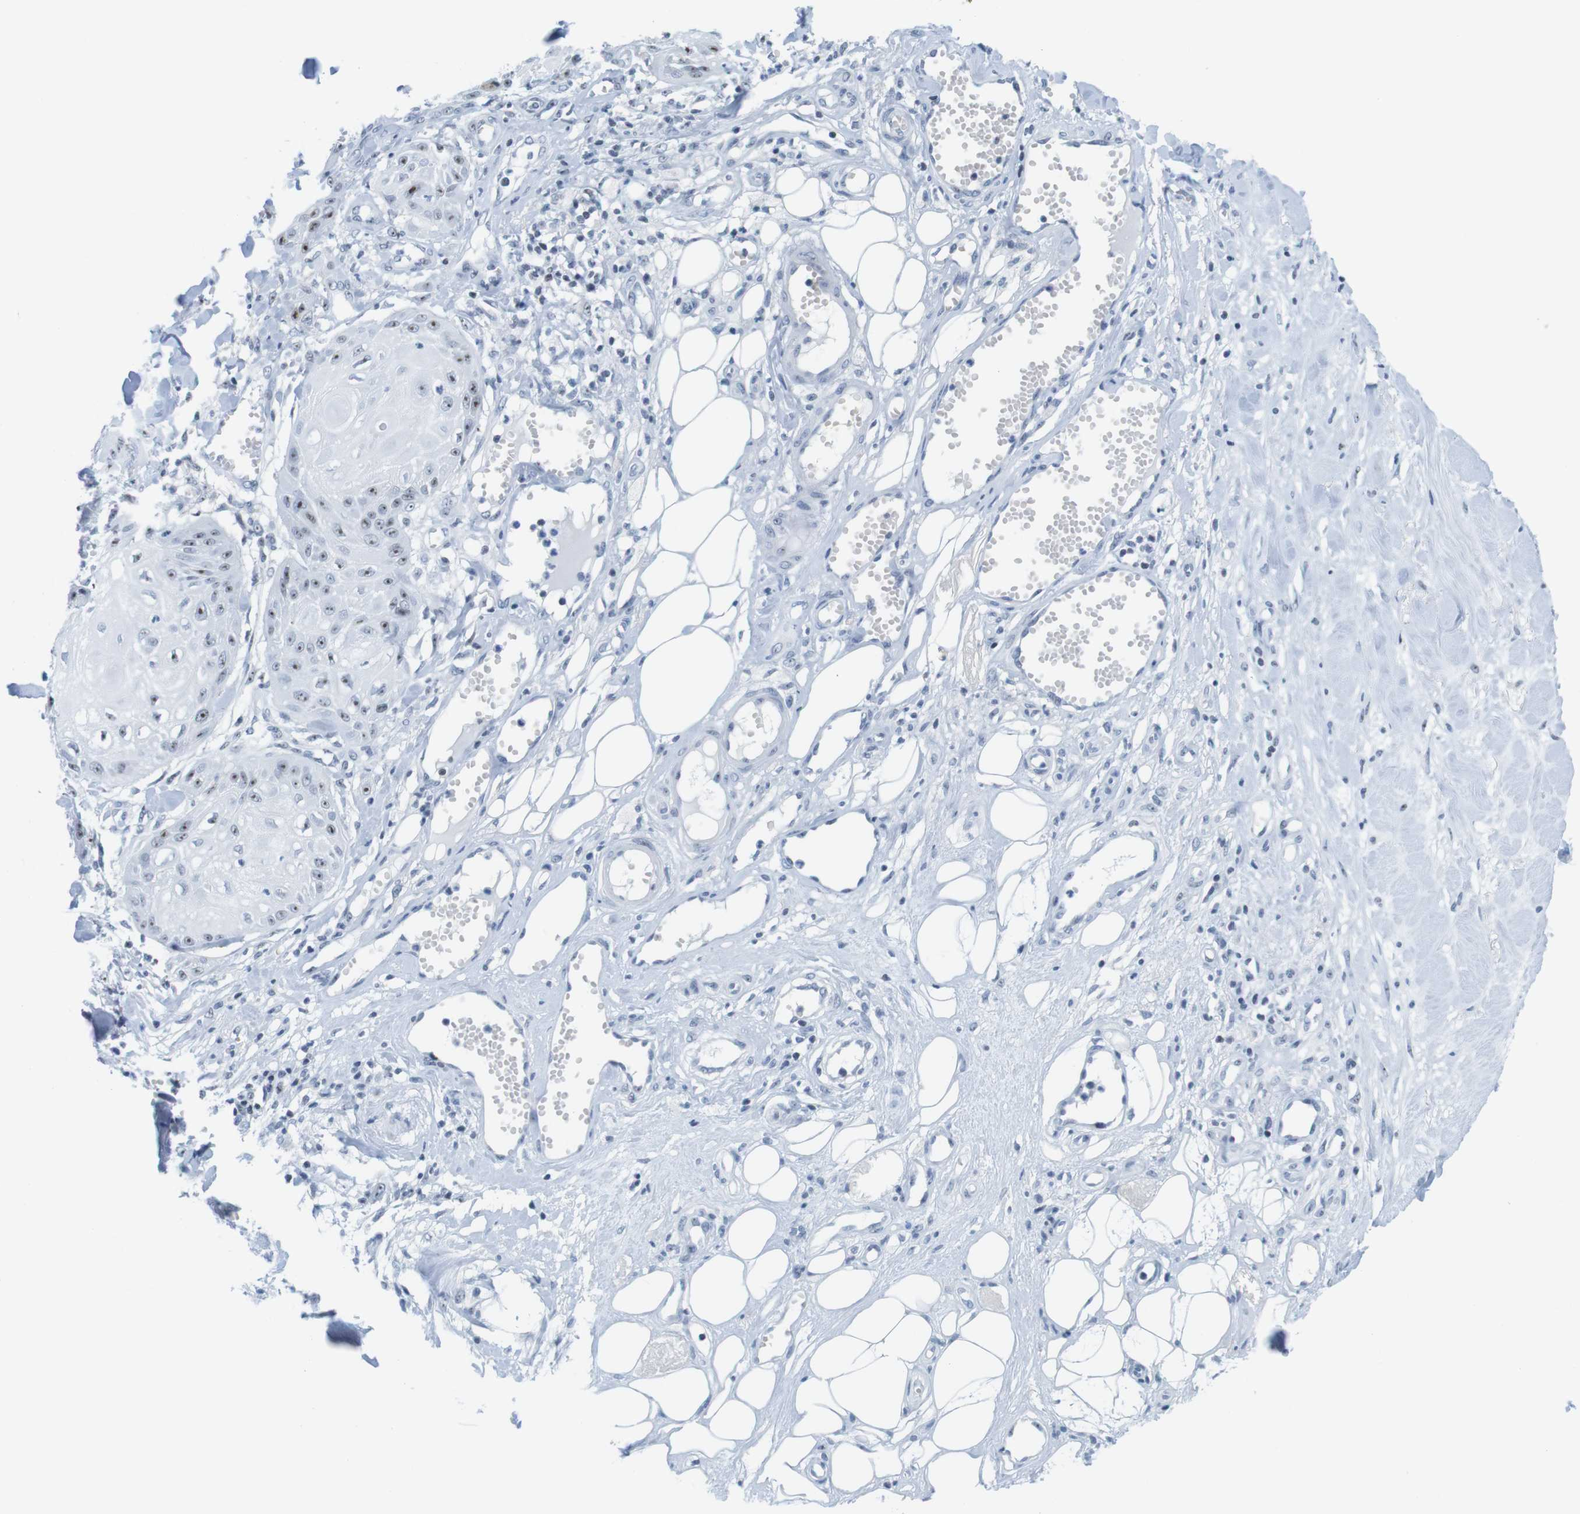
{"staining": {"intensity": "moderate", "quantity": ">75%", "location": "nuclear"}, "tissue": "skin cancer", "cell_type": "Tumor cells", "image_type": "cancer", "snomed": [{"axis": "morphology", "description": "Squamous cell carcinoma, NOS"}, {"axis": "topography", "description": "Skin"}], "caption": "Approximately >75% of tumor cells in human skin squamous cell carcinoma demonstrate moderate nuclear protein staining as visualized by brown immunohistochemical staining.", "gene": "NIFK", "patient": {"sex": "male", "age": 74}}